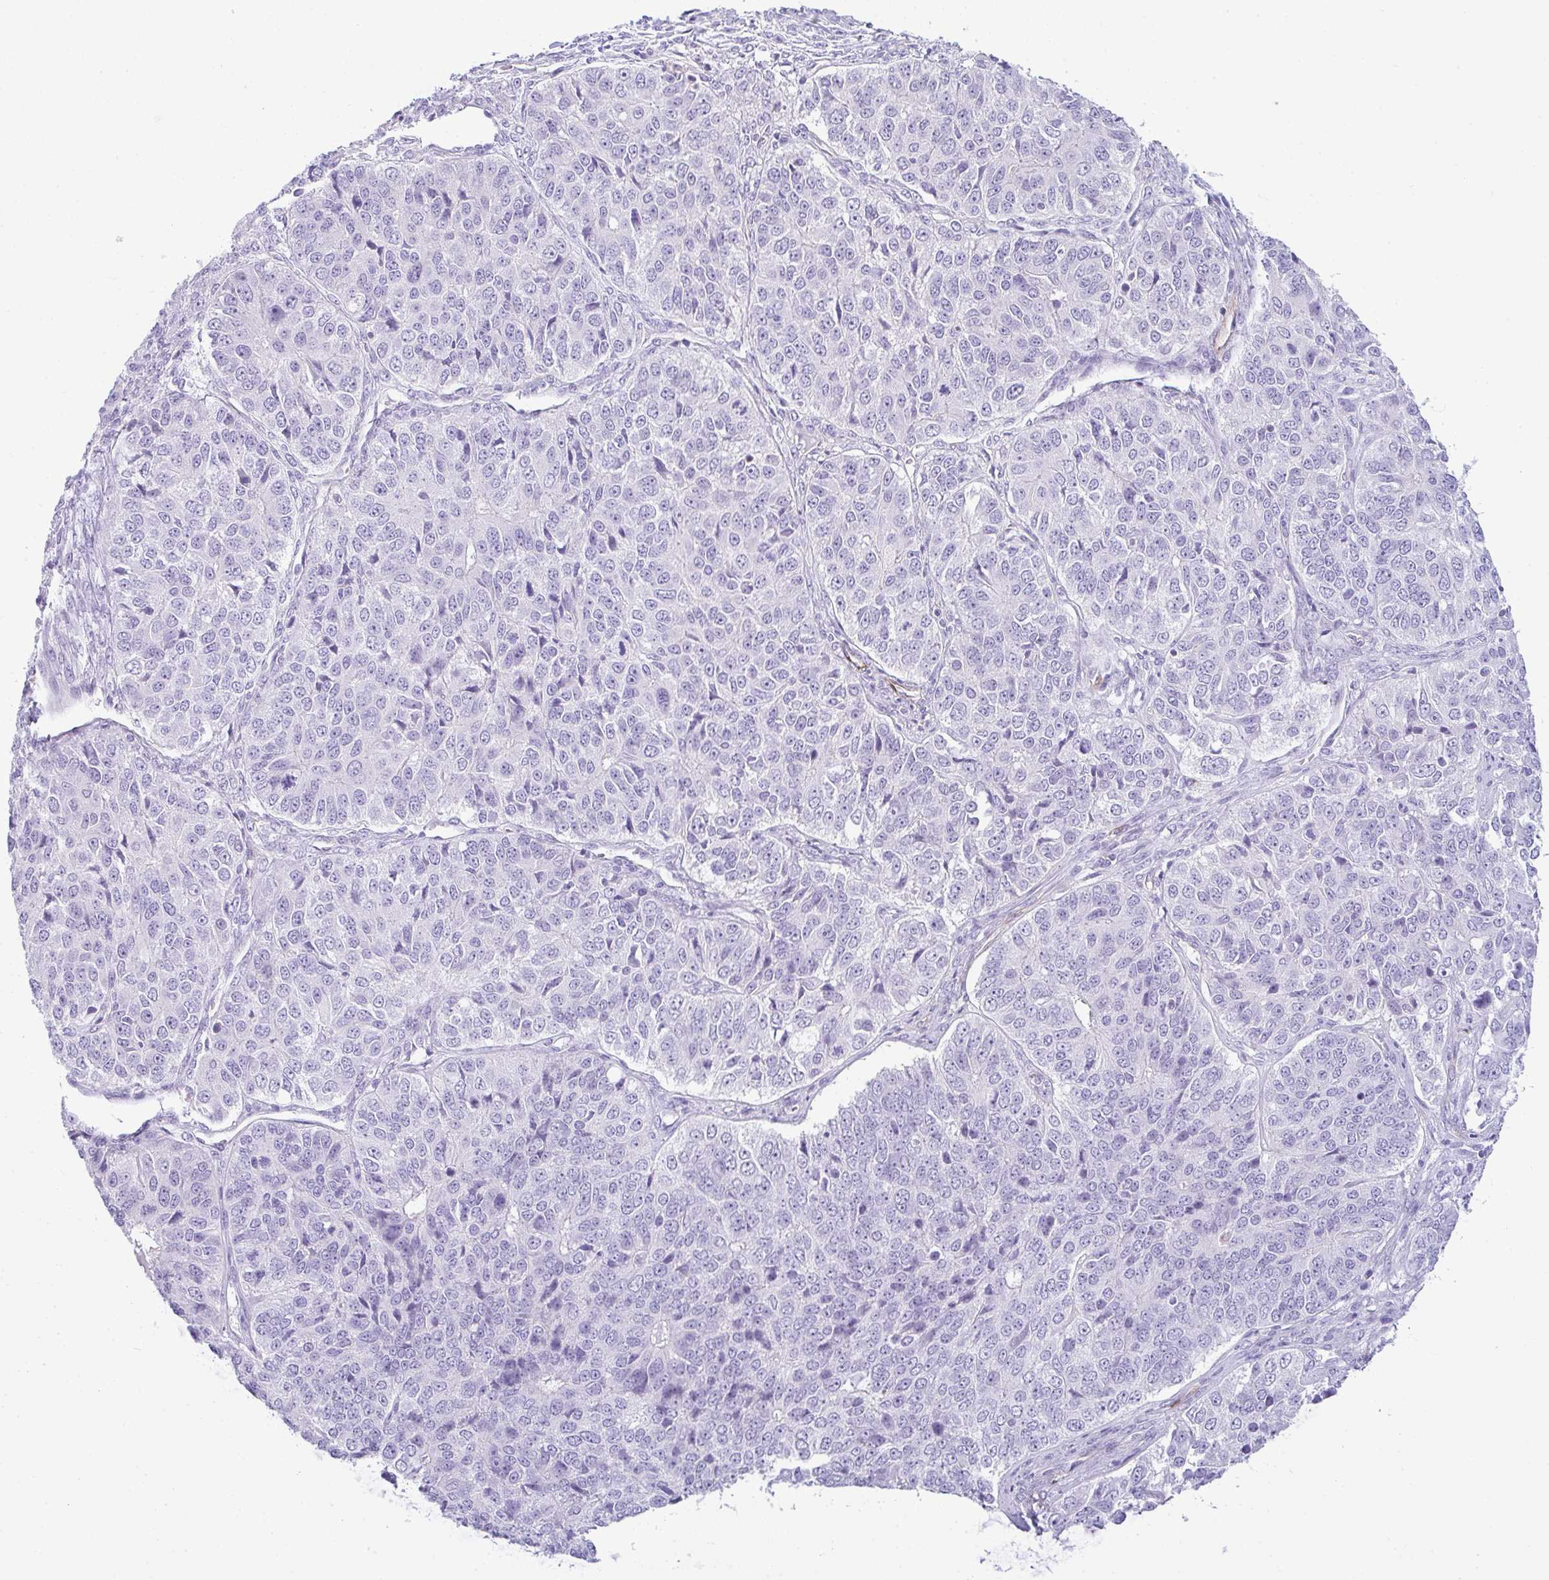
{"staining": {"intensity": "negative", "quantity": "none", "location": "none"}, "tissue": "ovarian cancer", "cell_type": "Tumor cells", "image_type": "cancer", "snomed": [{"axis": "morphology", "description": "Carcinoma, endometroid"}, {"axis": "topography", "description": "Ovary"}], "caption": "Human ovarian endometroid carcinoma stained for a protein using immunohistochemistry (IHC) reveals no positivity in tumor cells.", "gene": "CDRT15", "patient": {"sex": "female", "age": 51}}